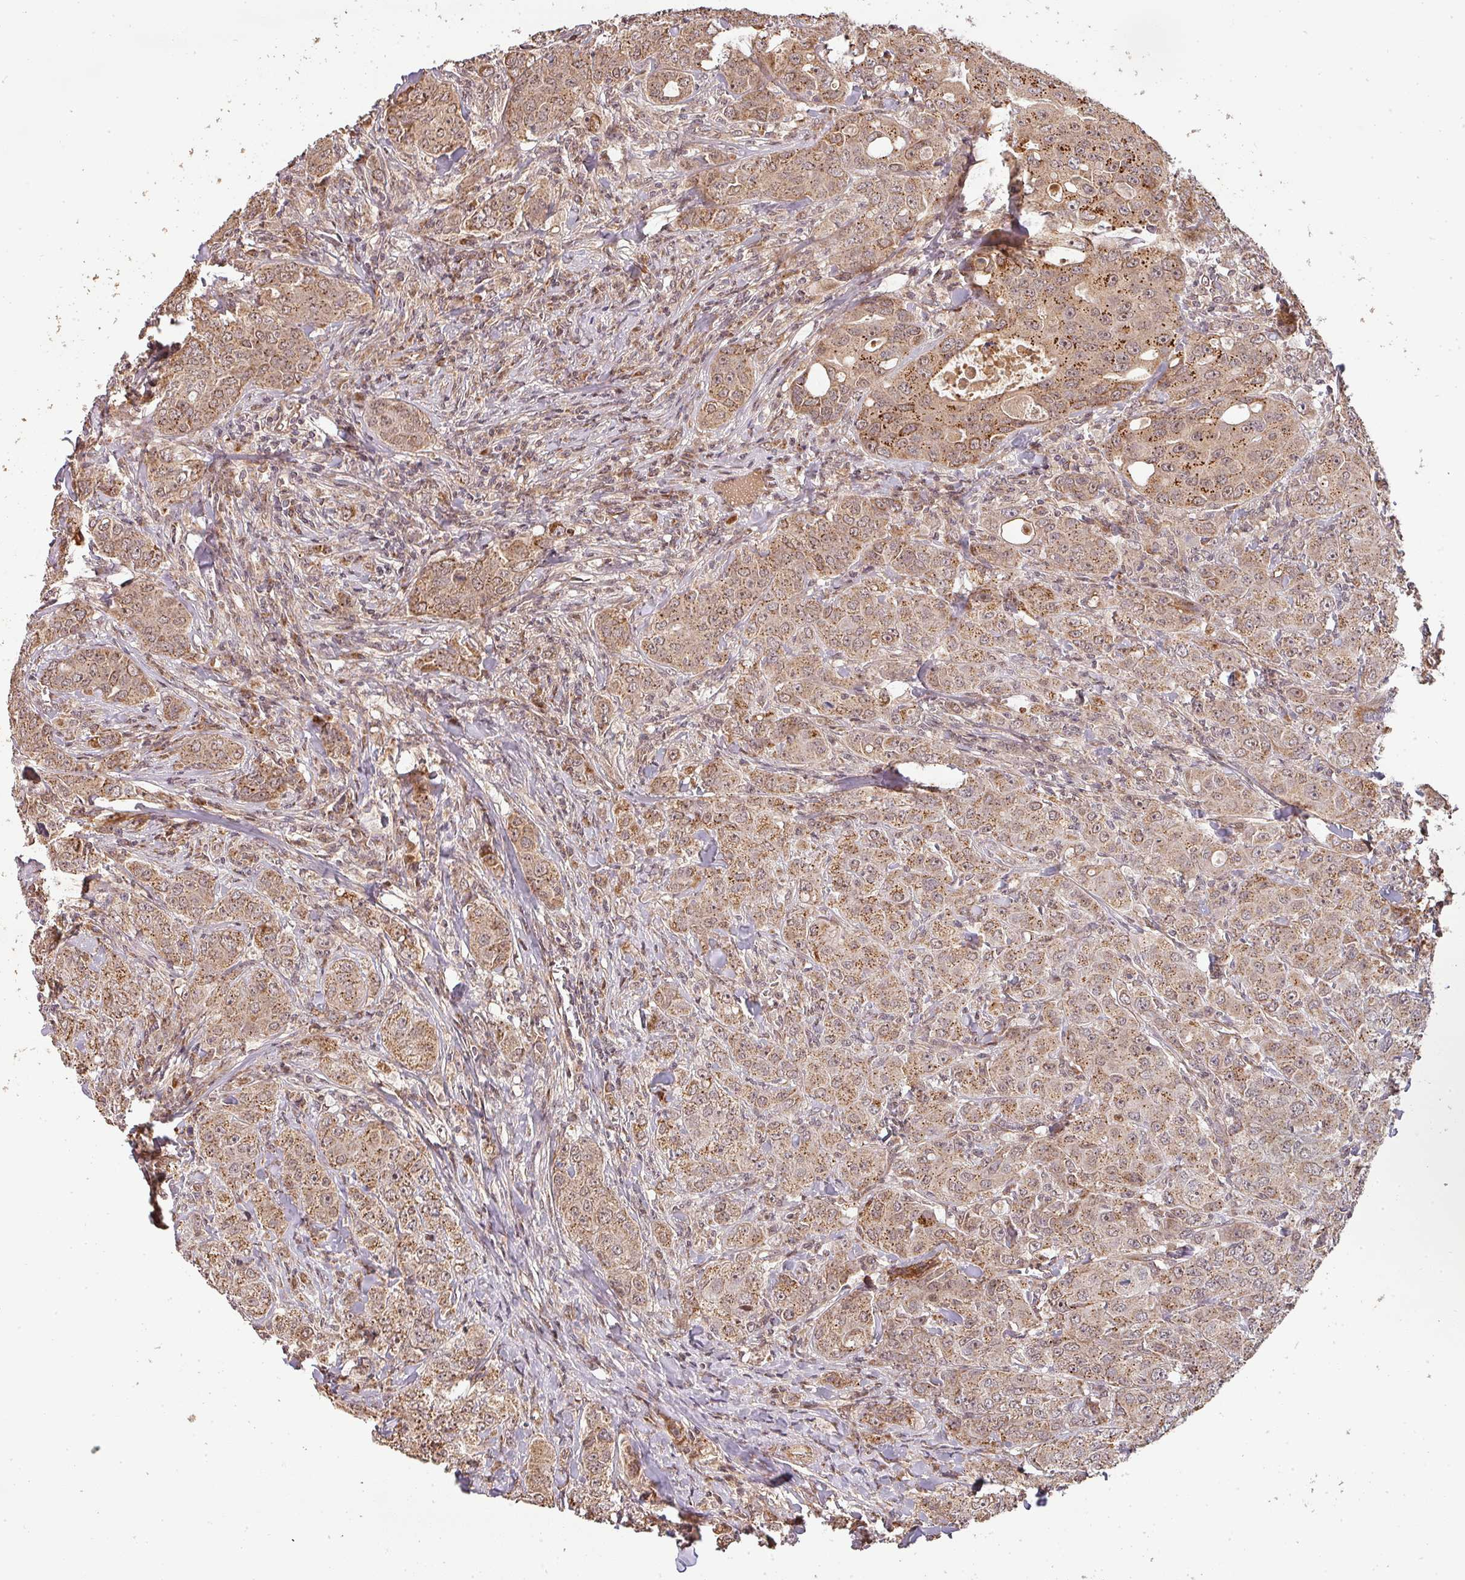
{"staining": {"intensity": "moderate", "quantity": ">75%", "location": "cytoplasmic/membranous"}, "tissue": "breast cancer", "cell_type": "Tumor cells", "image_type": "cancer", "snomed": [{"axis": "morphology", "description": "Duct carcinoma"}, {"axis": "topography", "description": "Breast"}], "caption": "A medium amount of moderate cytoplasmic/membranous staining is appreciated in about >75% of tumor cells in infiltrating ductal carcinoma (breast) tissue. Nuclei are stained in blue.", "gene": "BPIFB3", "patient": {"sex": "female", "age": 43}}